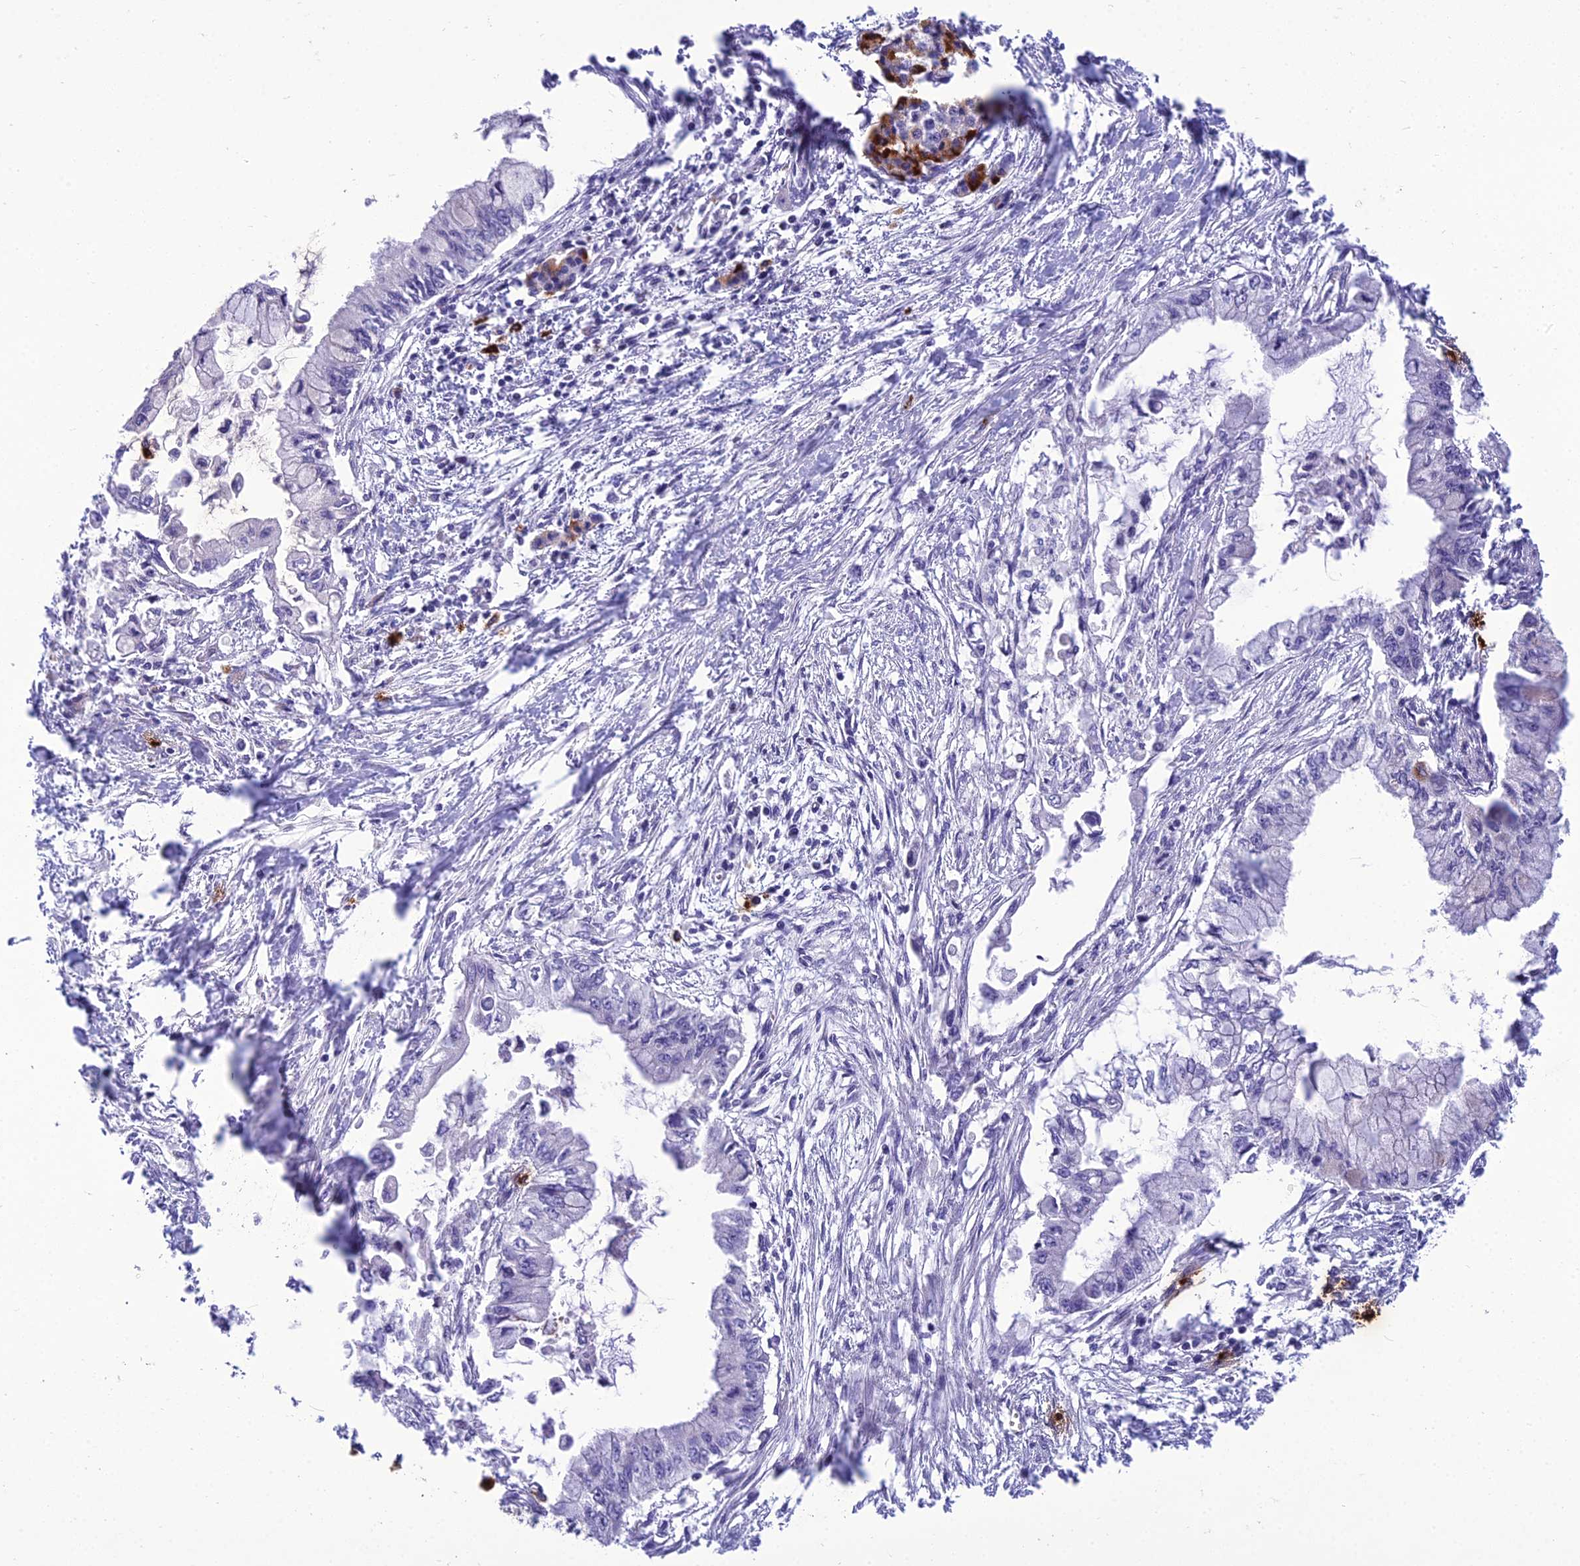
{"staining": {"intensity": "negative", "quantity": "none", "location": "none"}, "tissue": "pancreatic cancer", "cell_type": "Tumor cells", "image_type": "cancer", "snomed": [{"axis": "morphology", "description": "Adenocarcinoma, NOS"}, {"axis": "topography", "description": "Pancreas"}], "caption": "This is a image of immunohistochemistry (IHC) staining of pancreatic adenocarcinoma, which shows no positivity in tumor cells.", "gene": "BBS7", "patient": {"sex": "male", "age": 48}}